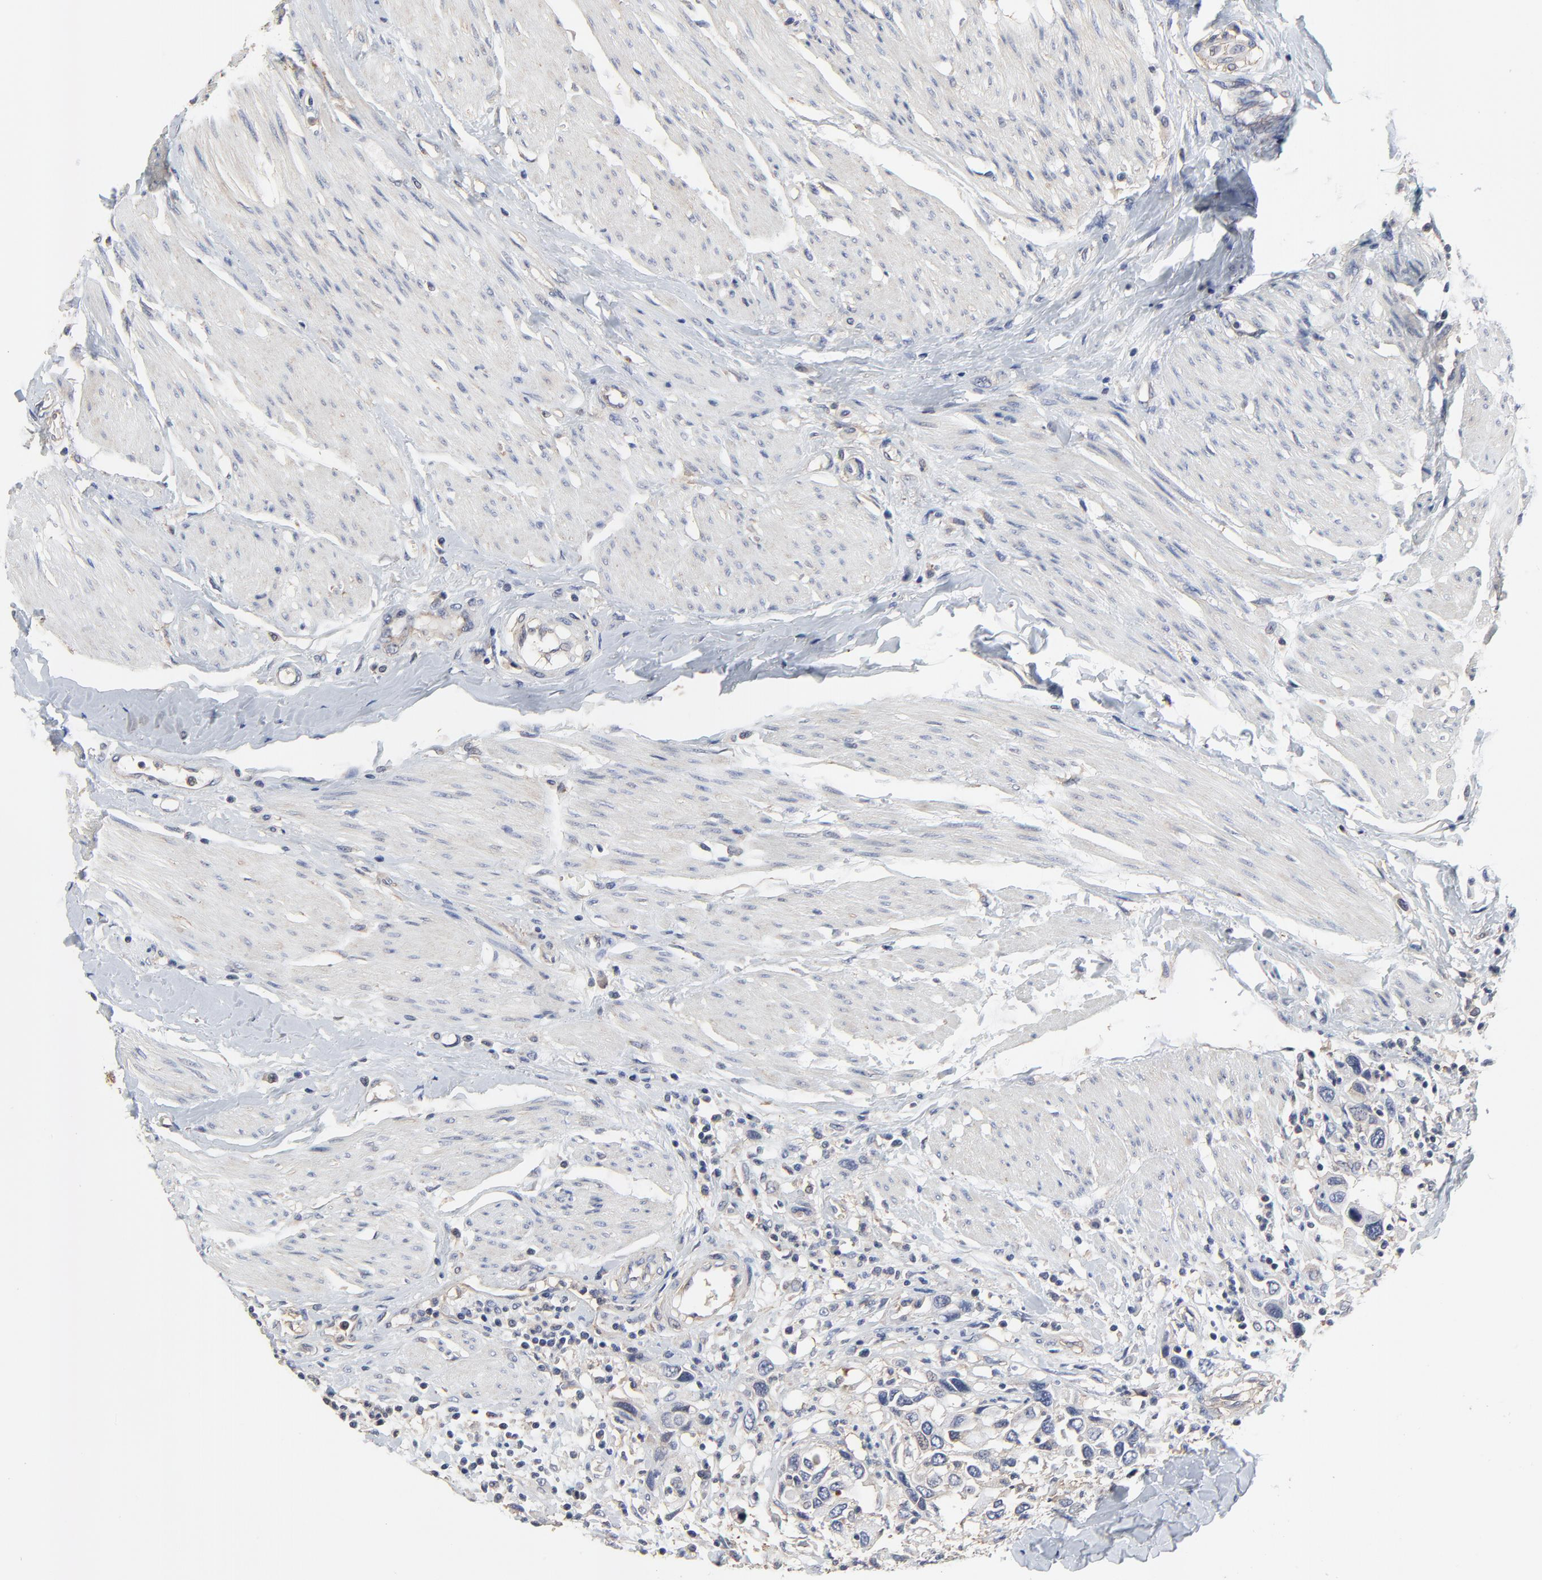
{"staining": {"intensity": "weak", "quantity": "<25%", "location": "cytoplasmic/membranous"}, "tissue": "urothelial cancer", "cell_type": "Tumor cells", "image_type": "cancer", "snomed": [{"axis": "morphology", "description": "Urothelial carcinoma, High grade"}, {"axis": "topography", "description": "Urinary bladder"}], "caption": "Histopathology image shows no protein staining in tumor cells of high-grade urothelial carcinoma tissue.", "gene": "NXF3", "patient": {"sex": "male", "age": 66}}